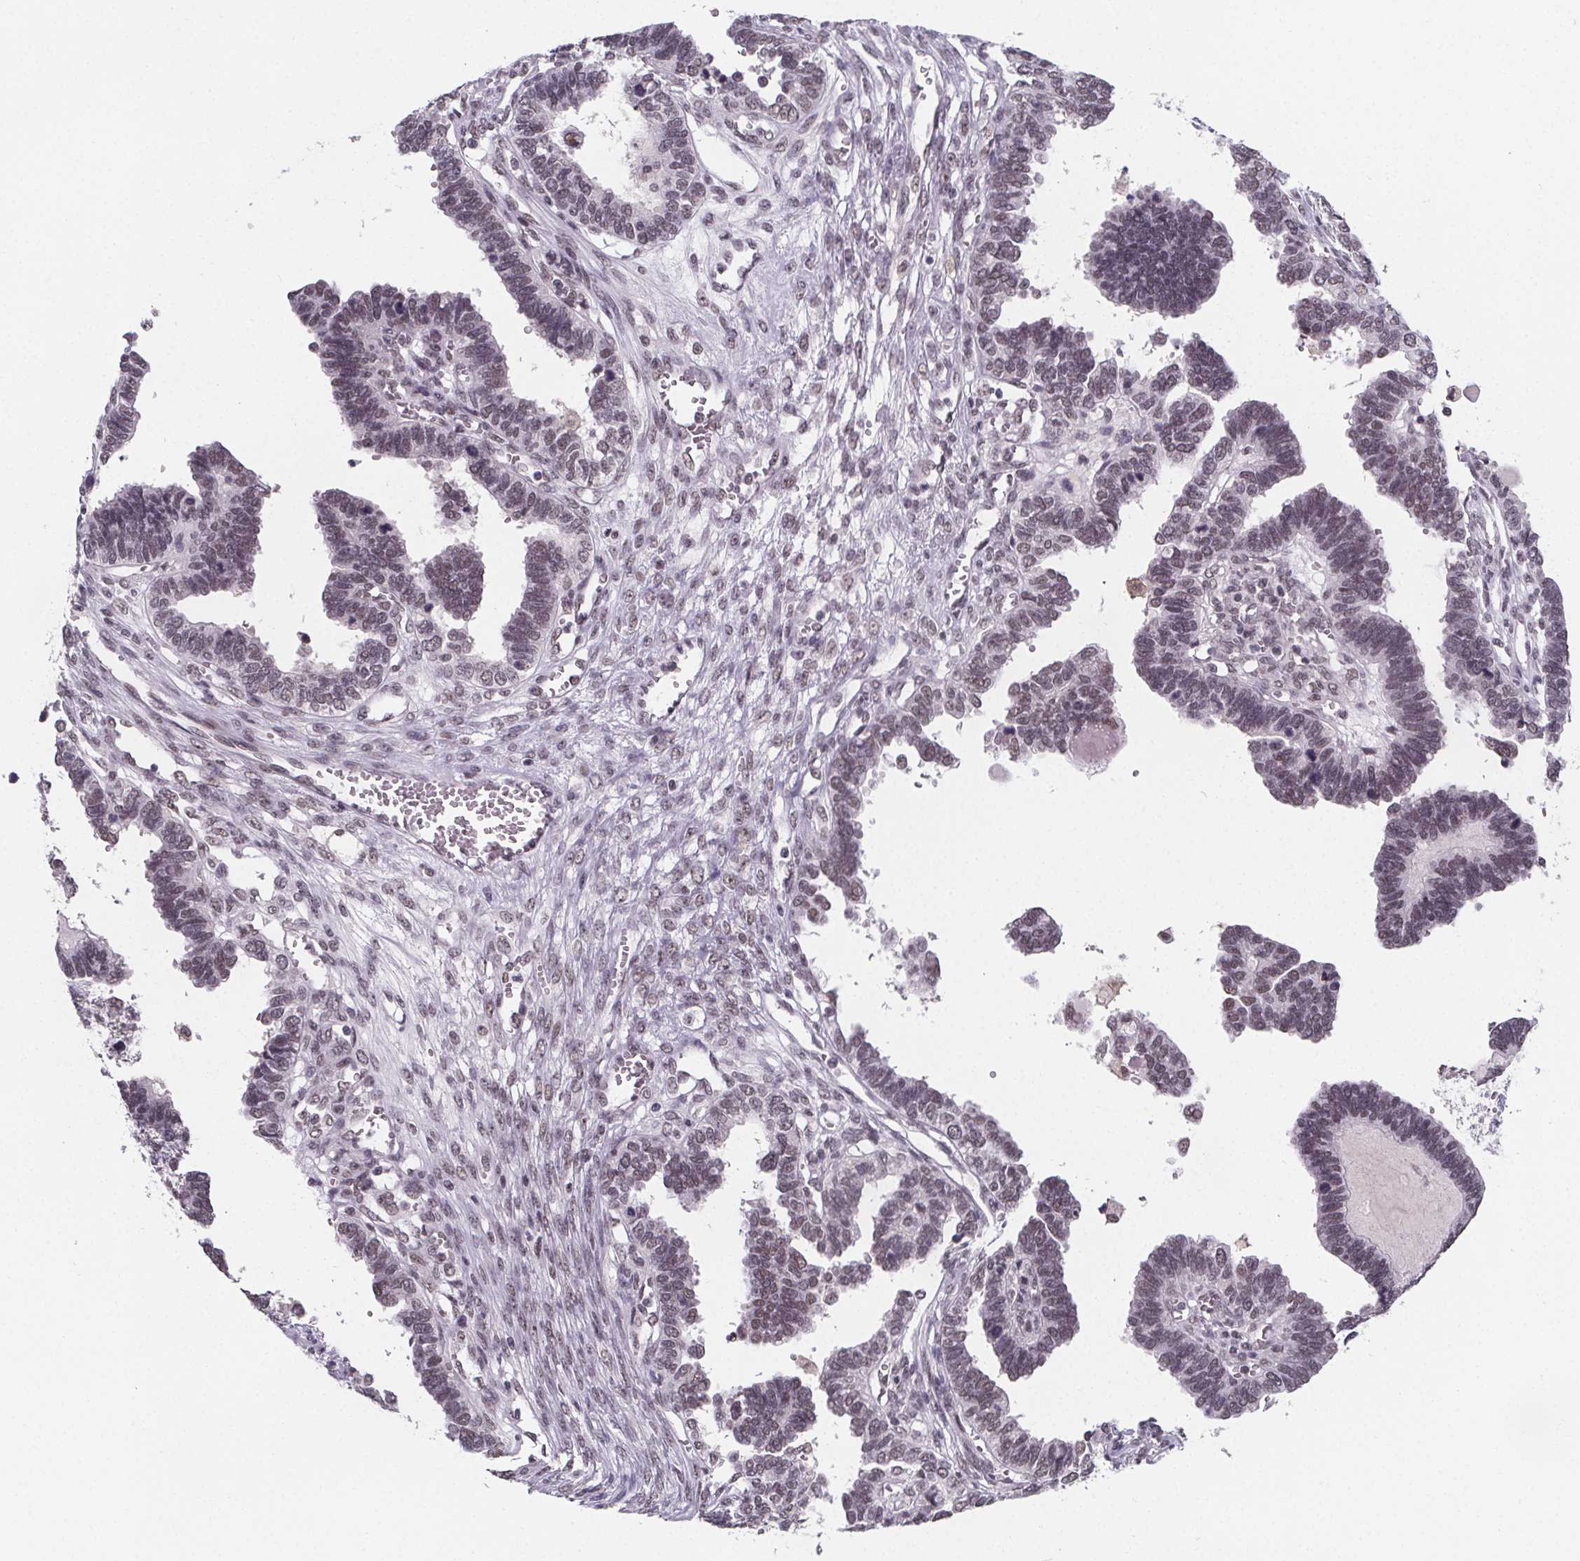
{"staining": {"intensity": "weak", "quantity": "<25%", "location": "nuclear"}, "tissue": "ovarian cancer", "cell_type": "Tumor cells", "image_type": "cancer", "snomed": [{"axis": "morphology", "description": "Cystadenocarcinoma, serous, NOS"}, {"axis": "topography", "description": "Ovary"}], "caption": "The photomicrograph shows no significant expression in tumor cells of ovarian cancer (serous cystadenocarcinoma).", "gene": "ZNF572", "patient": {"sex": "female", "age": 51}}